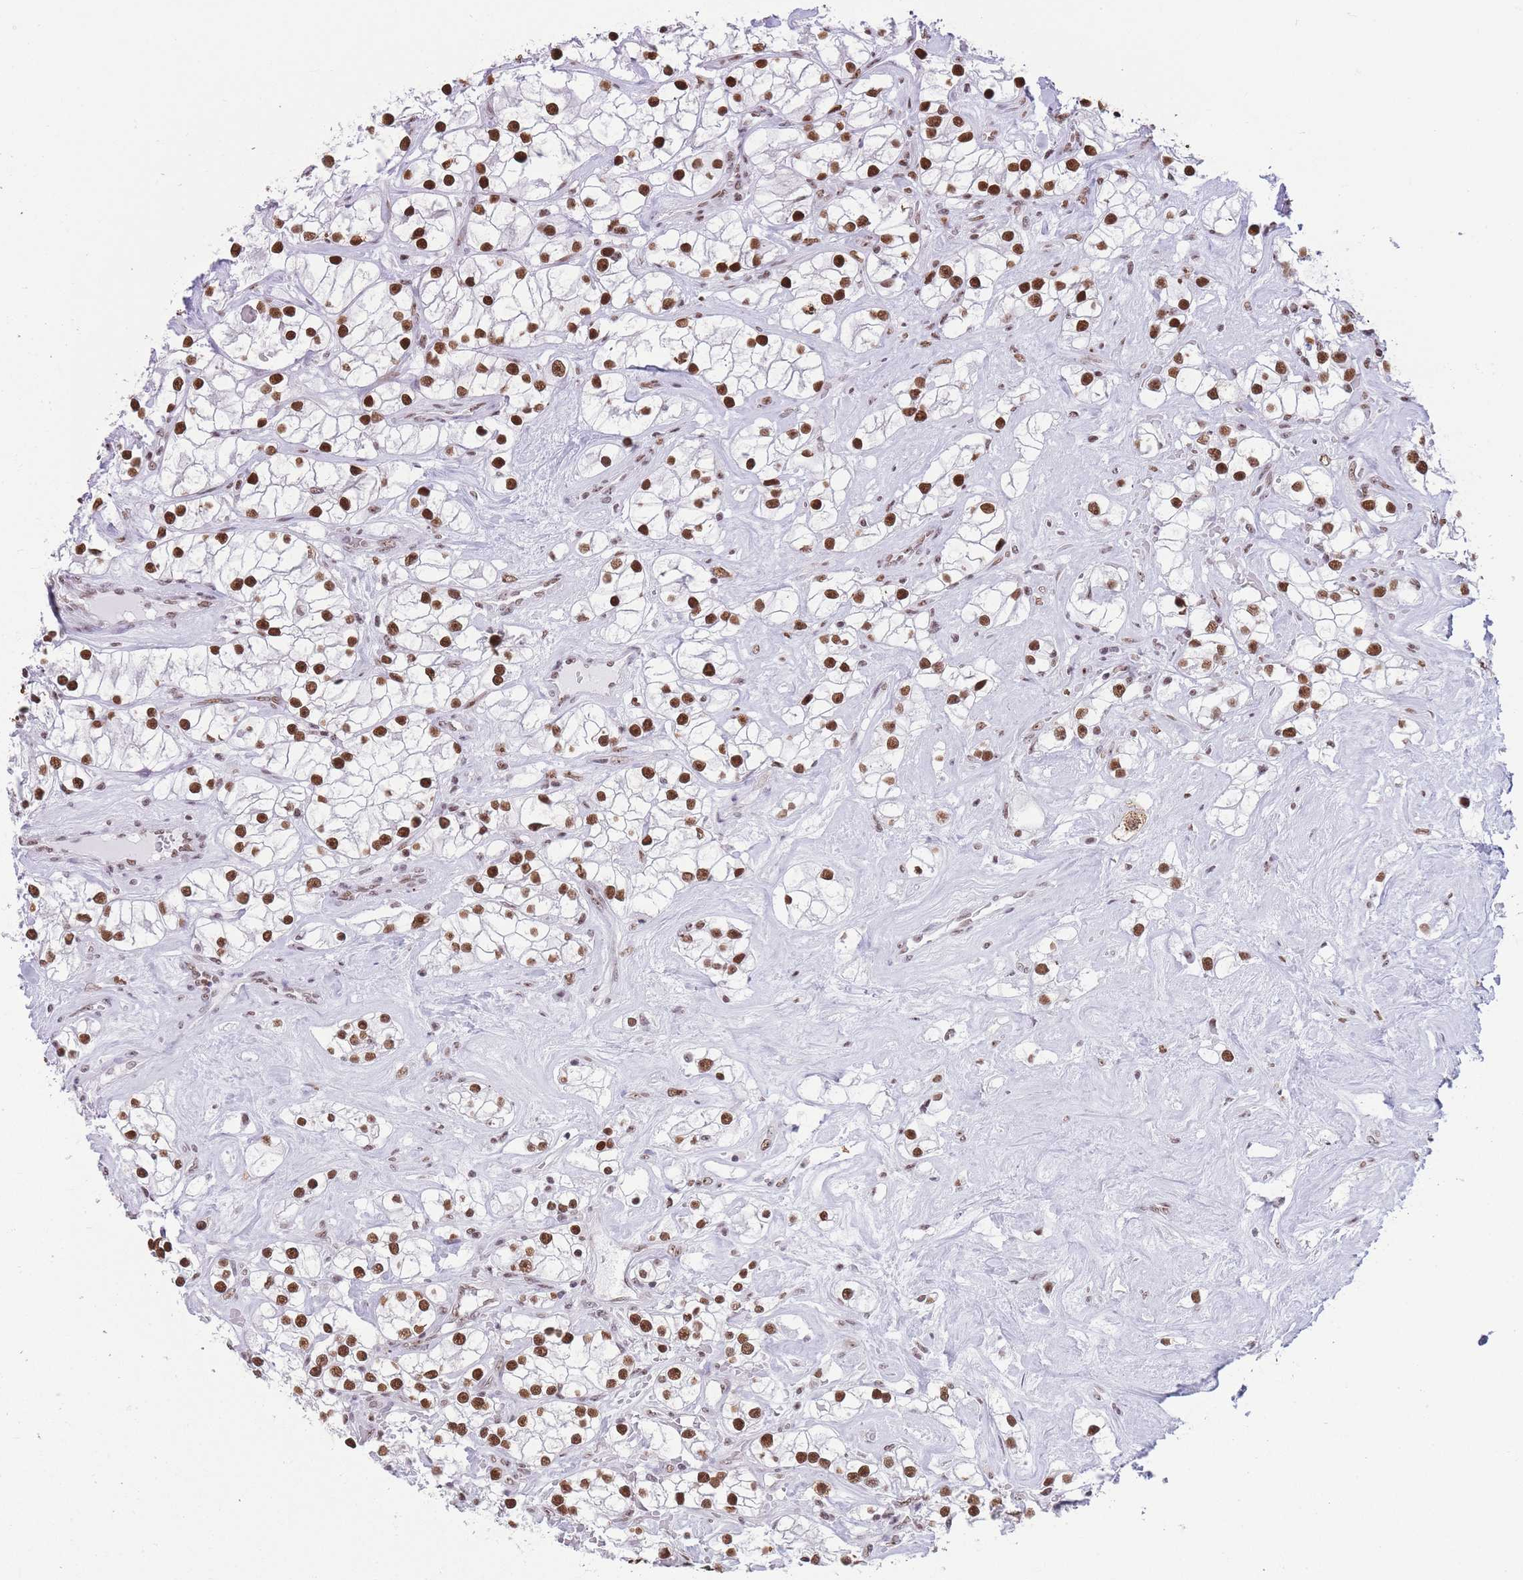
{"staining": {"intensity": "strong", "quantity": ">75%", "location": "nuclear"}, "tissue": "renal cancer", "cell_type": "Tumor cells", "image_type": "cancer", "snomed": [{"axis": "morphology", "description": "Adenocarcinoma, NOS"}, {"axis": "topography", "description": "Kidney"}], "caption": "This photomicrograph exhibits immunohistochemistry (IHC) staining of renal cancer, with high strong nuclear positivity in approximately >75% of tumor cells.", "gene": "EVC2", "patient": {"sex": "male", "age": 77}}